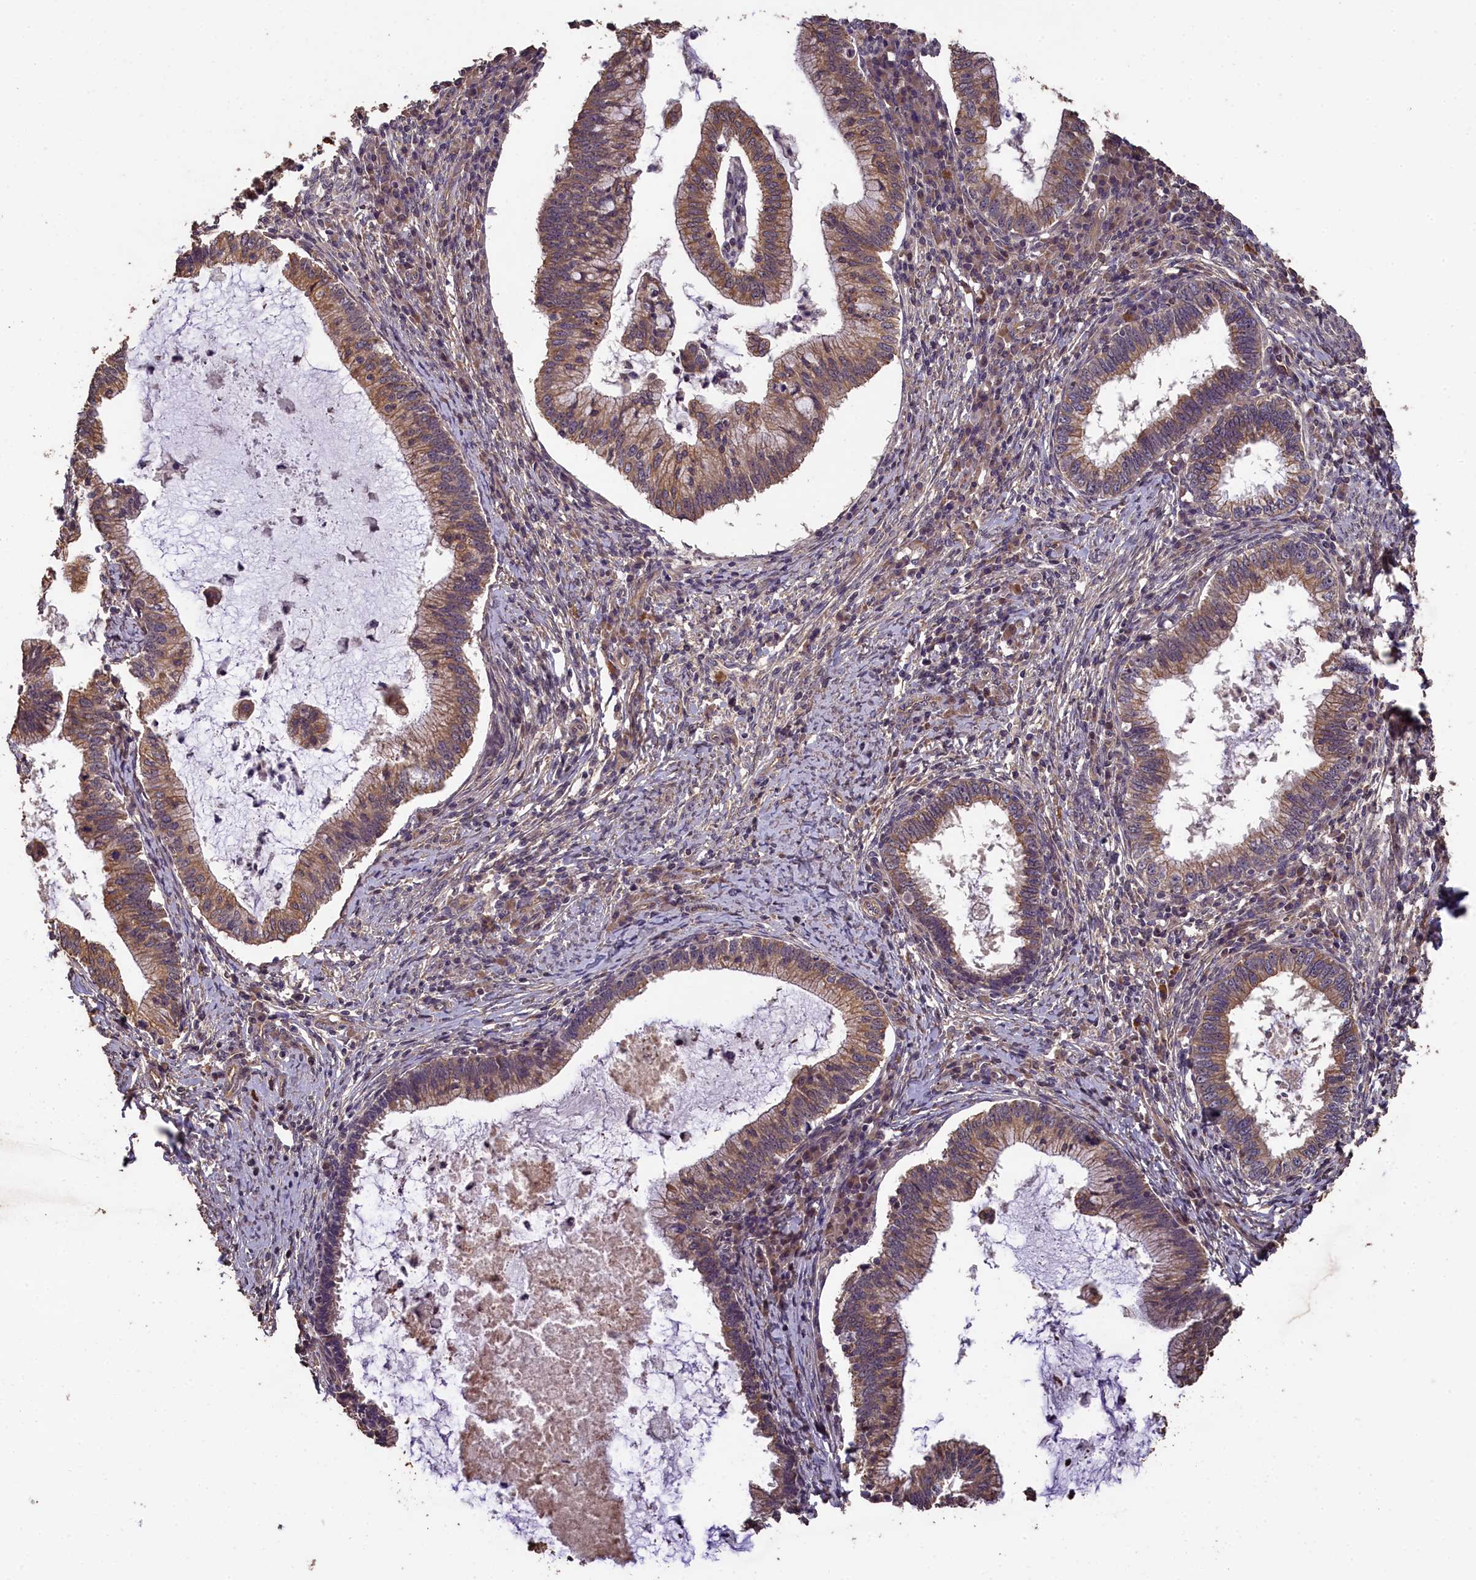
{"staining": {"intensity": "moderate", "quantity": ">75%", "location": "cytoplasmic/membranous"}, "tissue": "cervical cancer", "cell_type": "Tumor cells", "image_type": "cancer", "snomed": [{"axis": "morphology", "description": "Adenocarcinoma, NOS"}, {"axis": "topography", "description": "Cervix"}], "caption": "Protein staining by IHC exhibits moderate cytoplasmic/membranous expression in approximately >75% of tumor cells in cervical adenocarcinoma.", "gene": "CHD9", "patient": {"sex": "female", "age": 36}}